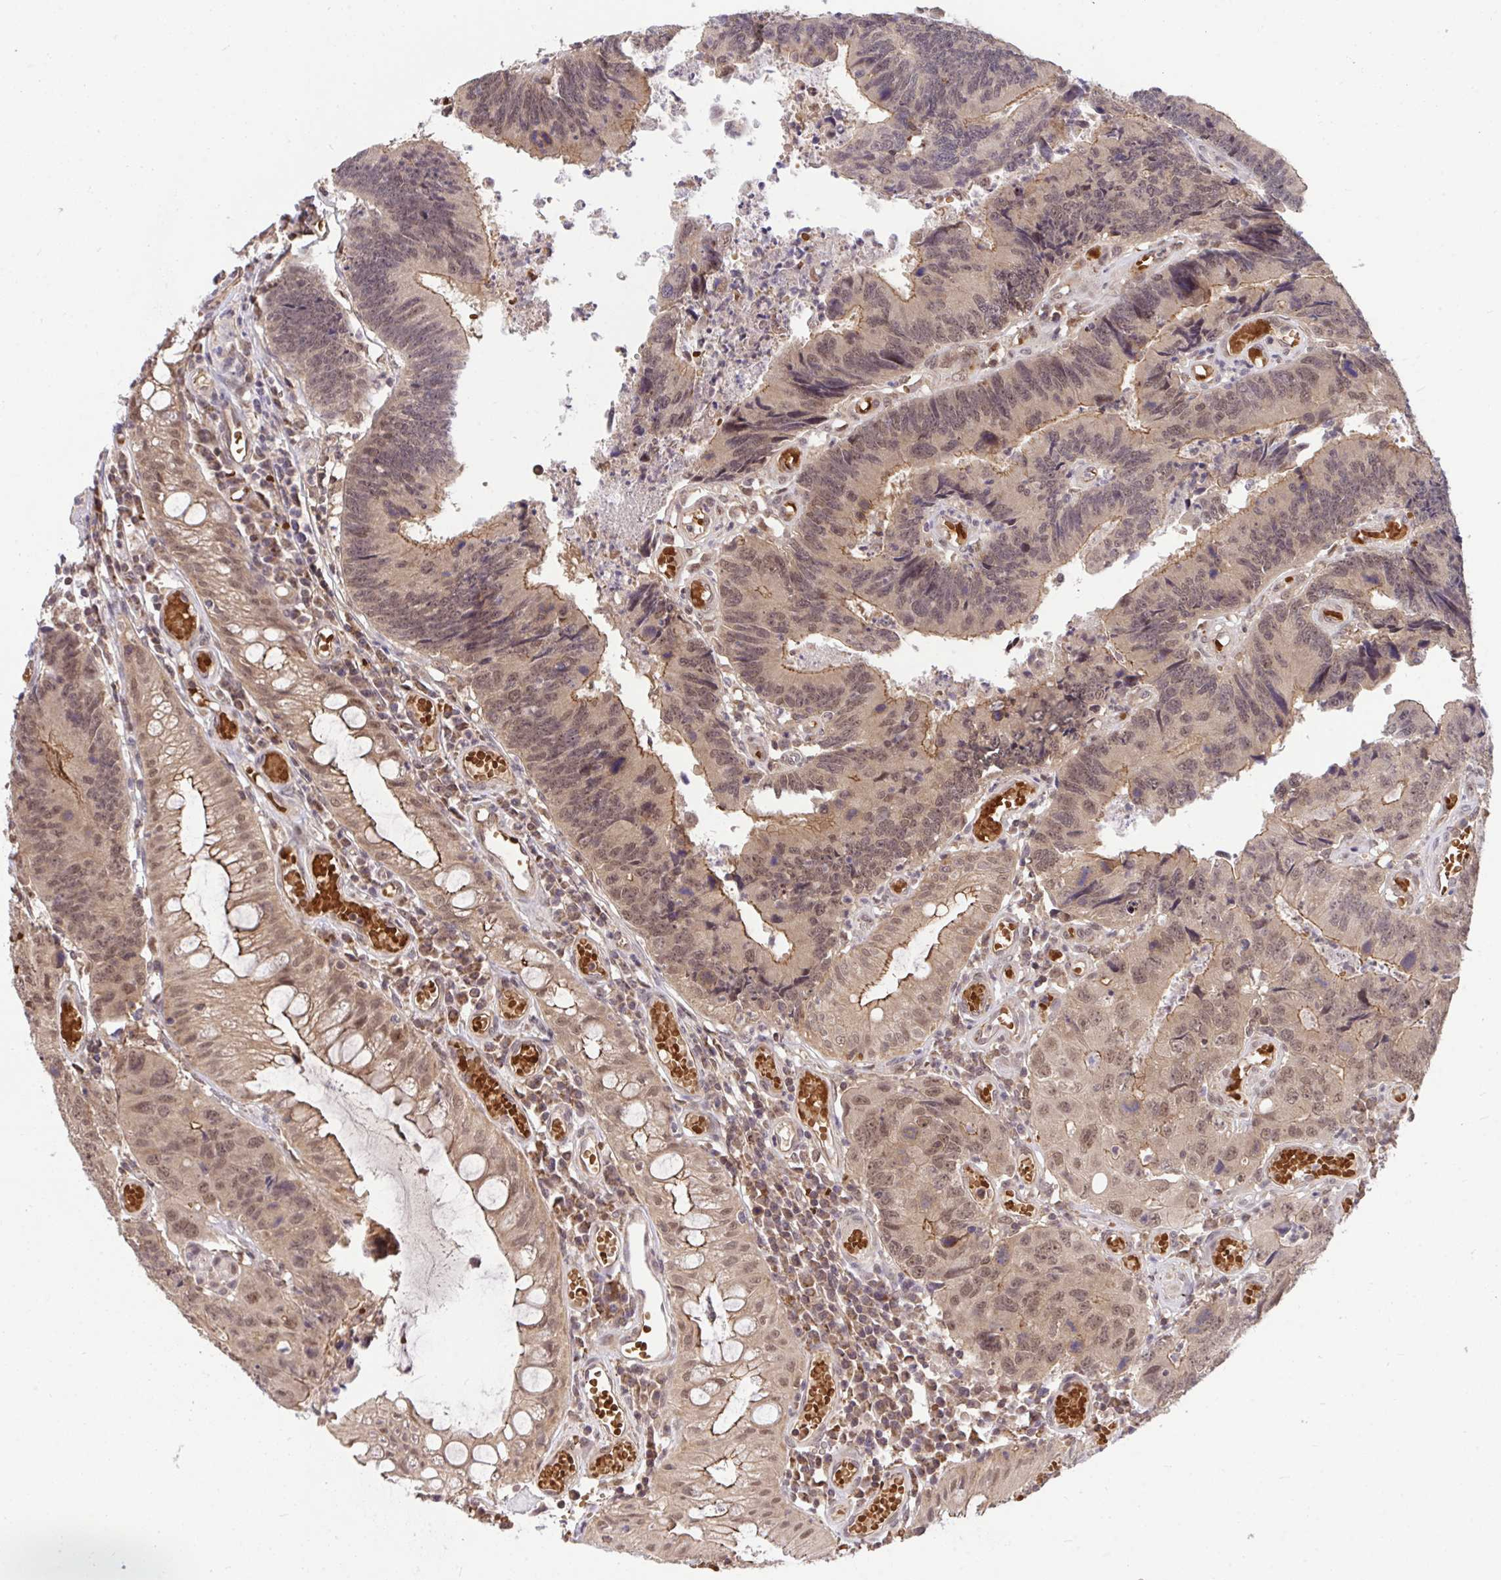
{"staining": {"intensity": "moderate", "quantity": ">75%", "location": "cytoplasmic/membranous,nuclear"}, "tissue": "colorectal cancer", "cell_type": "Tumor cells", "image_type": "cancer", "snomed": [{"axis": "morphology", "description": "Adenocarcinoma, NOS"}, {"axis": "topography", "description": "Colon"}], "caption": "Colorectal cancer (adenocarcinoma) stained for a protein displays moderate cytoplasmic/membranous and nuclear positivity in tumor cells.", "gene": "PPP1CA", "patient": {"sex": "female", "age": 67}}